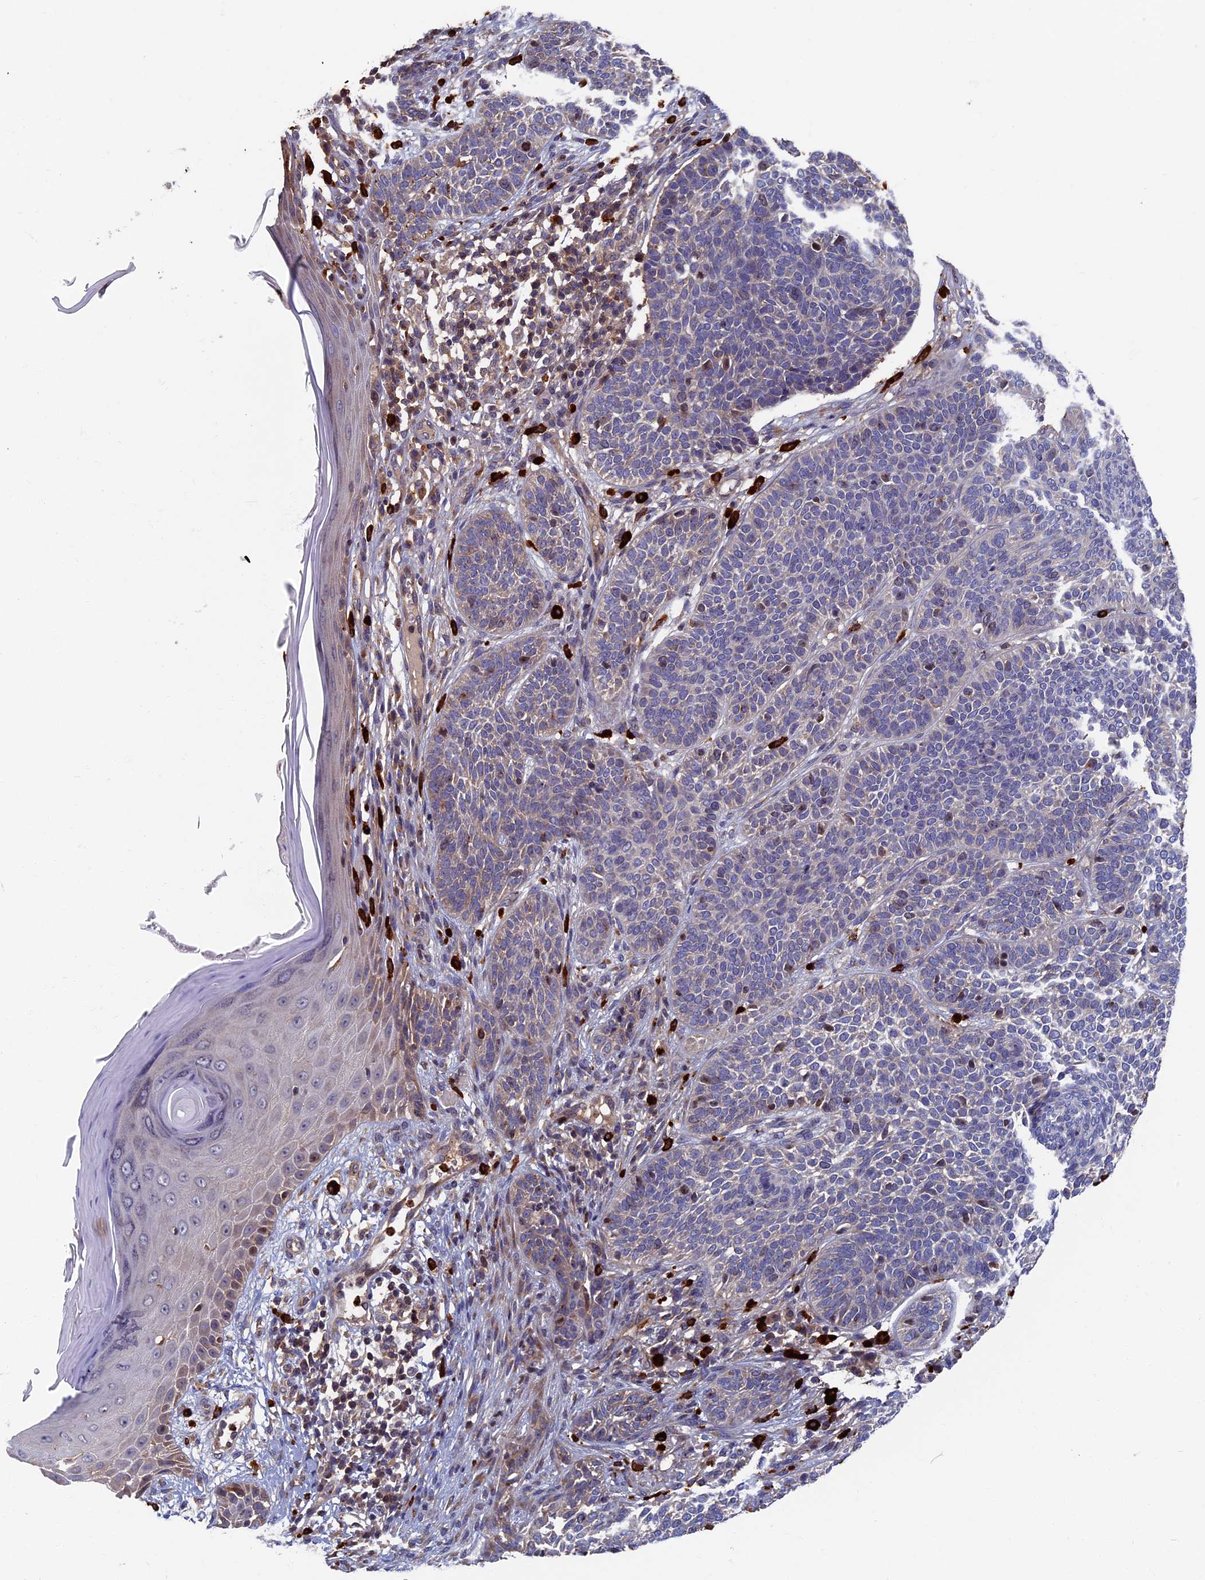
{"staining": {"intensity": "moderate", "quantity": "<25%", "location": "cytoplasmic/membranous"}, "tissue": "skin cancer", "cell_type": "Tumor cells", "image_type": "cancer", "snomed": [{"axis": "morphology", "description": "Basal cell carcinoma"}, {"axis": "topography", "description": "Skin"}], "caption": "Immunohistochemistry (IHC) image of basal cell carcinoma (skin) stained for a protein (brown), which demonstrates low levels of moderate cytoplasmic/membranous positivity in about <25% of tumor cells.", "gene": "TNK2", "patient": {"sex": "male", "age": 85}}